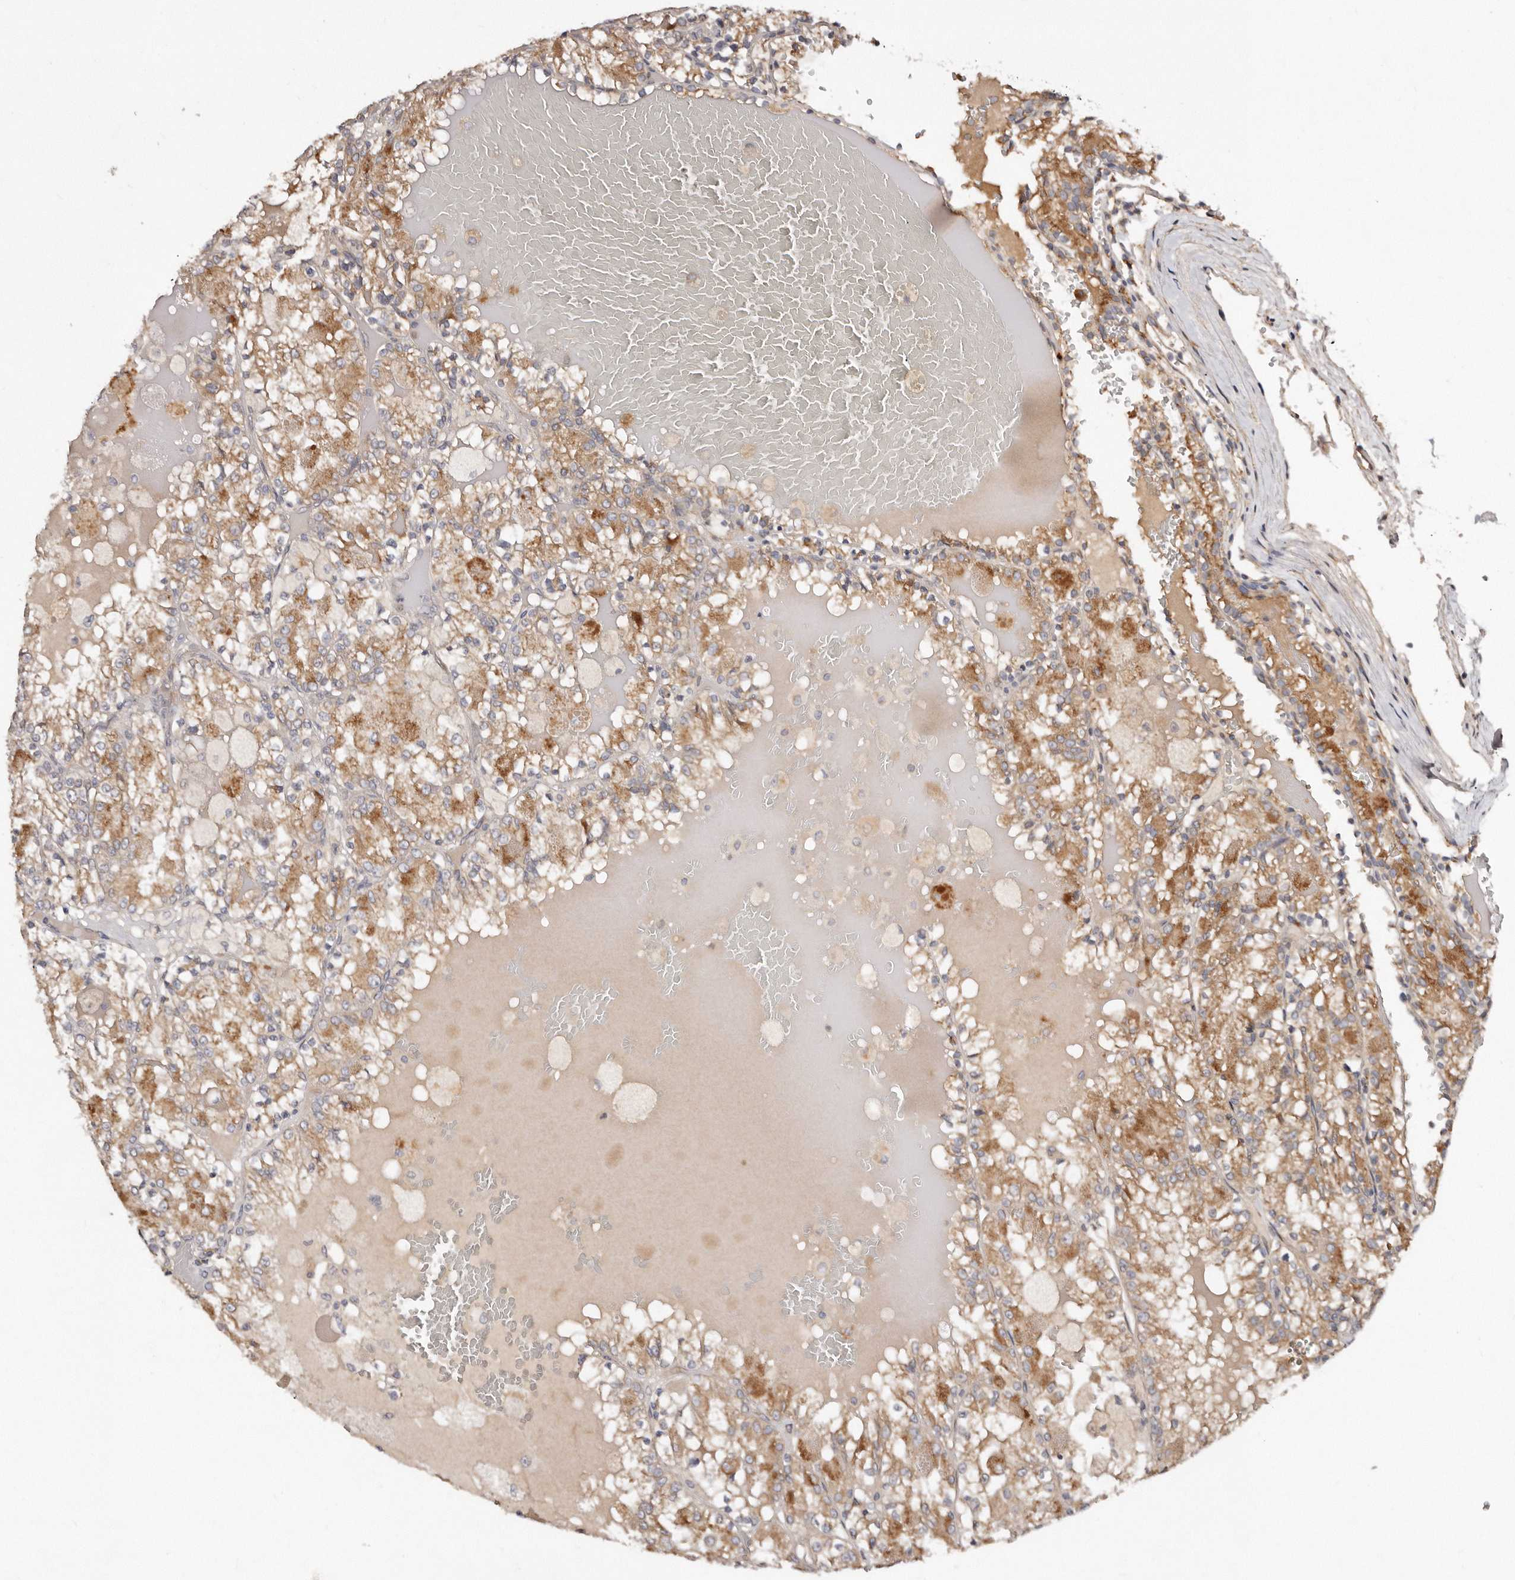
{"staining": {"intensity": "moderate", "quantity": ">75%", "location": "cytoplasmic/membranous"}, "tissue": "renal cancer", "cell_type": "Tumor cells", "image_type": "cancer", "snomed": [{"axis": "morphology", "description": "Adenocarcinoma, NOS"}, {"axis": "topography", "description": "Kidney"}], "caption": "The image reveals a brown stain indicating the presence of a protein in the cytoplasmic/membranous of tumor cells in adenocarcinoma (renal). (IHC, brightfield microscopy, high magnification).", "gene": "DACT2", "patient": {"sex": "female", "age": 56}}